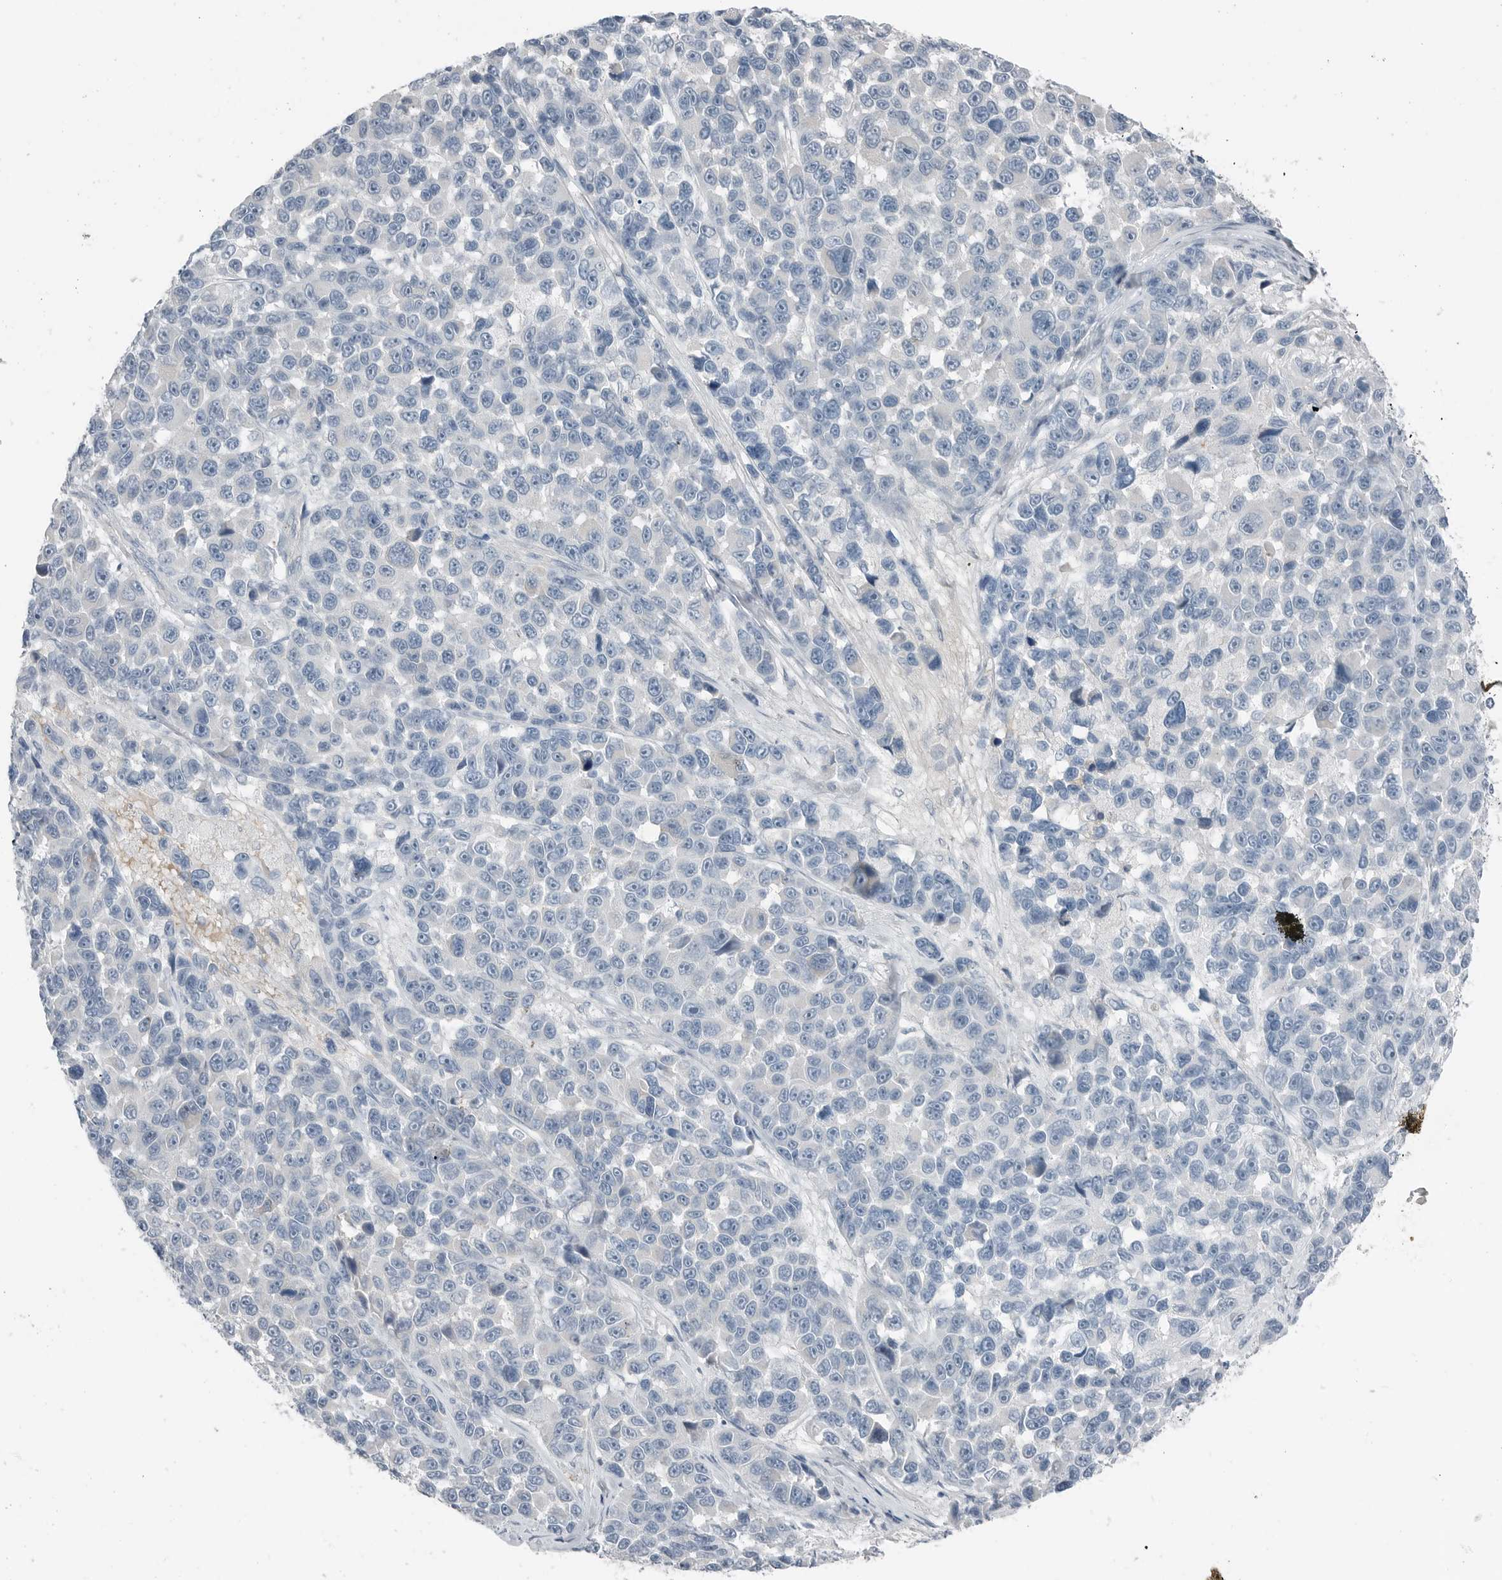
{"staining": {"intensity": "negative", "quantity": "none", "location": "none"}, "tissue": "melanoma", "cell_type": "Tumor cells", "image_type": "cancer", "snomed": [{"axis": "morphology", "description": "Malignant melanoma, NOS"}, {"axis": "topography", "description": "Skin"}], "caption": "Protein analysis of malignant melanoma displays no significant staining in tumor cells.", "gene": "SERPINB7", "patient": {"sex": "male", "age": 53}}